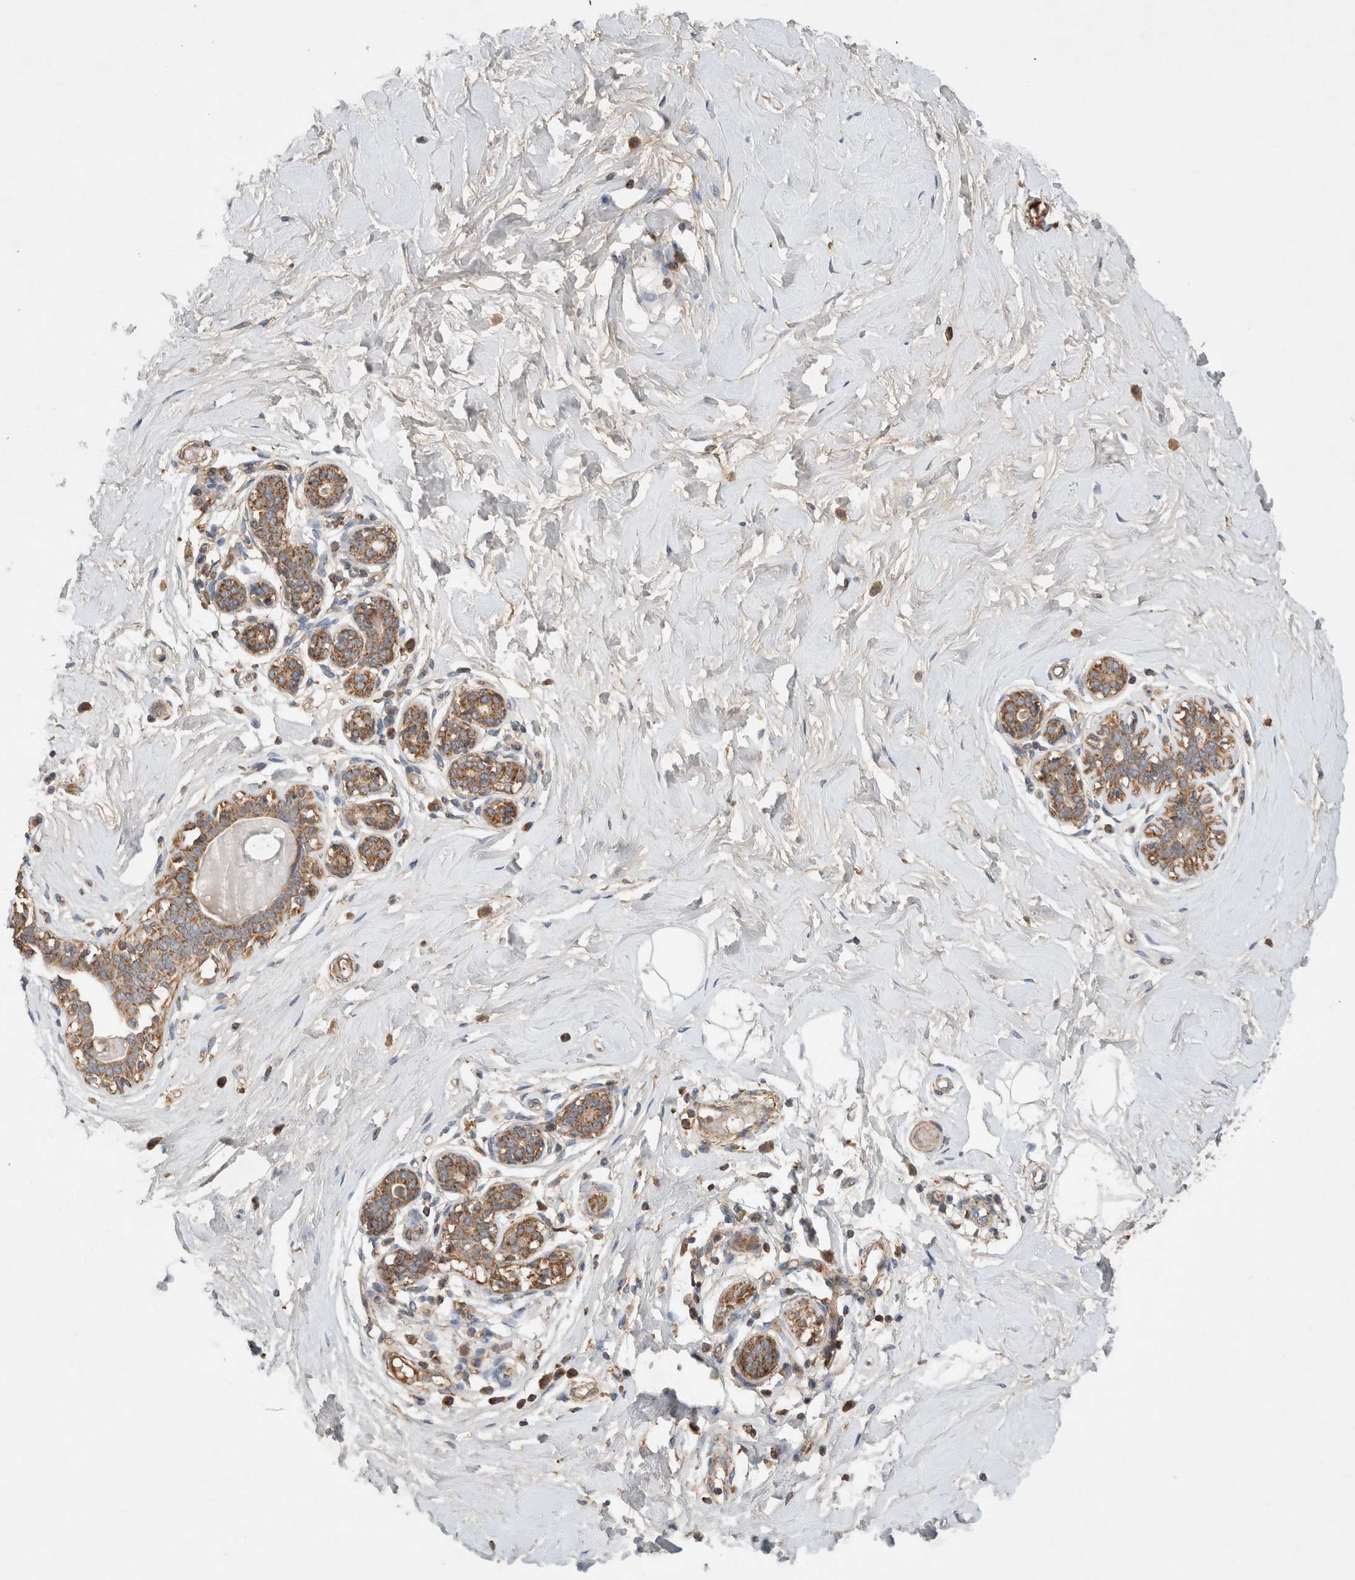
{"staining": {"intensity": "moderate", "quantity": ">75%", "location": "cytoplasmic/membranous"}, "tissue": "breast", "cell_type": "Adipocytes", "image_type": "normal", "snomed": [{"axis": "morphology", "description": "Normal tissue, NOS"}, {"axis": "morphology", "description": "Adenoma, NOS"}, {"axis": "topography", "description": "Breast"}], "caption": "DAB (3,3'-diaminobenzidine) immunohistochemical staining of normal human breast displays moderate cytoplasmic/membranous protein expression in about >75% of adipocytes.", "gene": "MRPS28", "patient": {"sex": "female", "age": 23}}